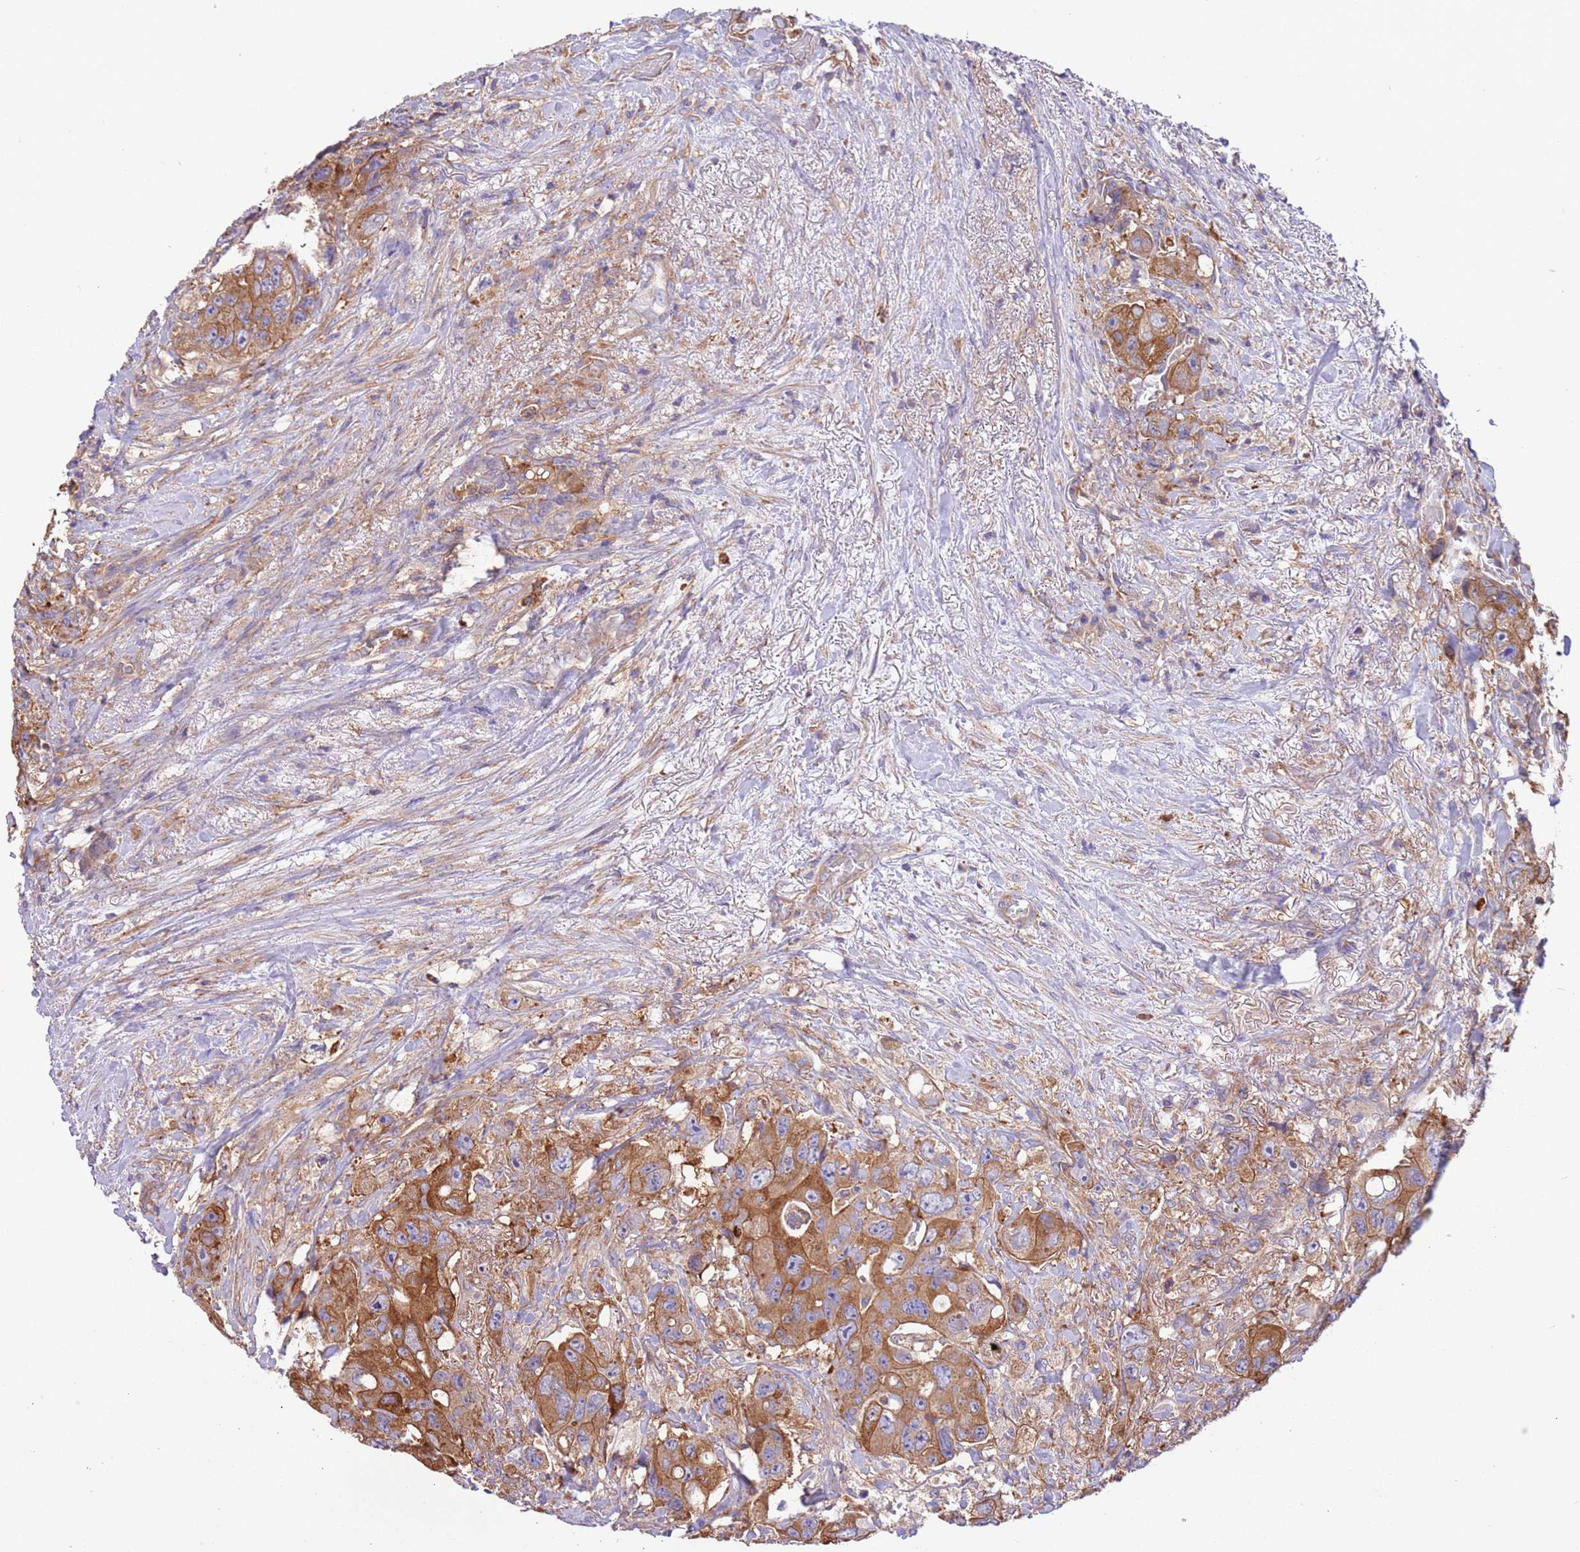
{"staining": {"intensity": "moderate", "quantity": ">75%", "location": "cytoplasmic/membranous"}, "tissue": "colorectal cancer", "cell_type": "Tumor cells", "image_type": "cancer", "snomed": [{"axis": "morphology", "description": "Adenocarcinoma, NOS"}, {"axis": "topography", "description": "Colon"}], "caption": "A histopathology image showing moderate cytoplasmic/membranous positivity in about >75% of tumor cells in adenocarcinoma (colorectal), as visualized by brown immunohistochemical staining.", "gene": "NAALADL1", "patient": {"sex": "female", "age": 46}}